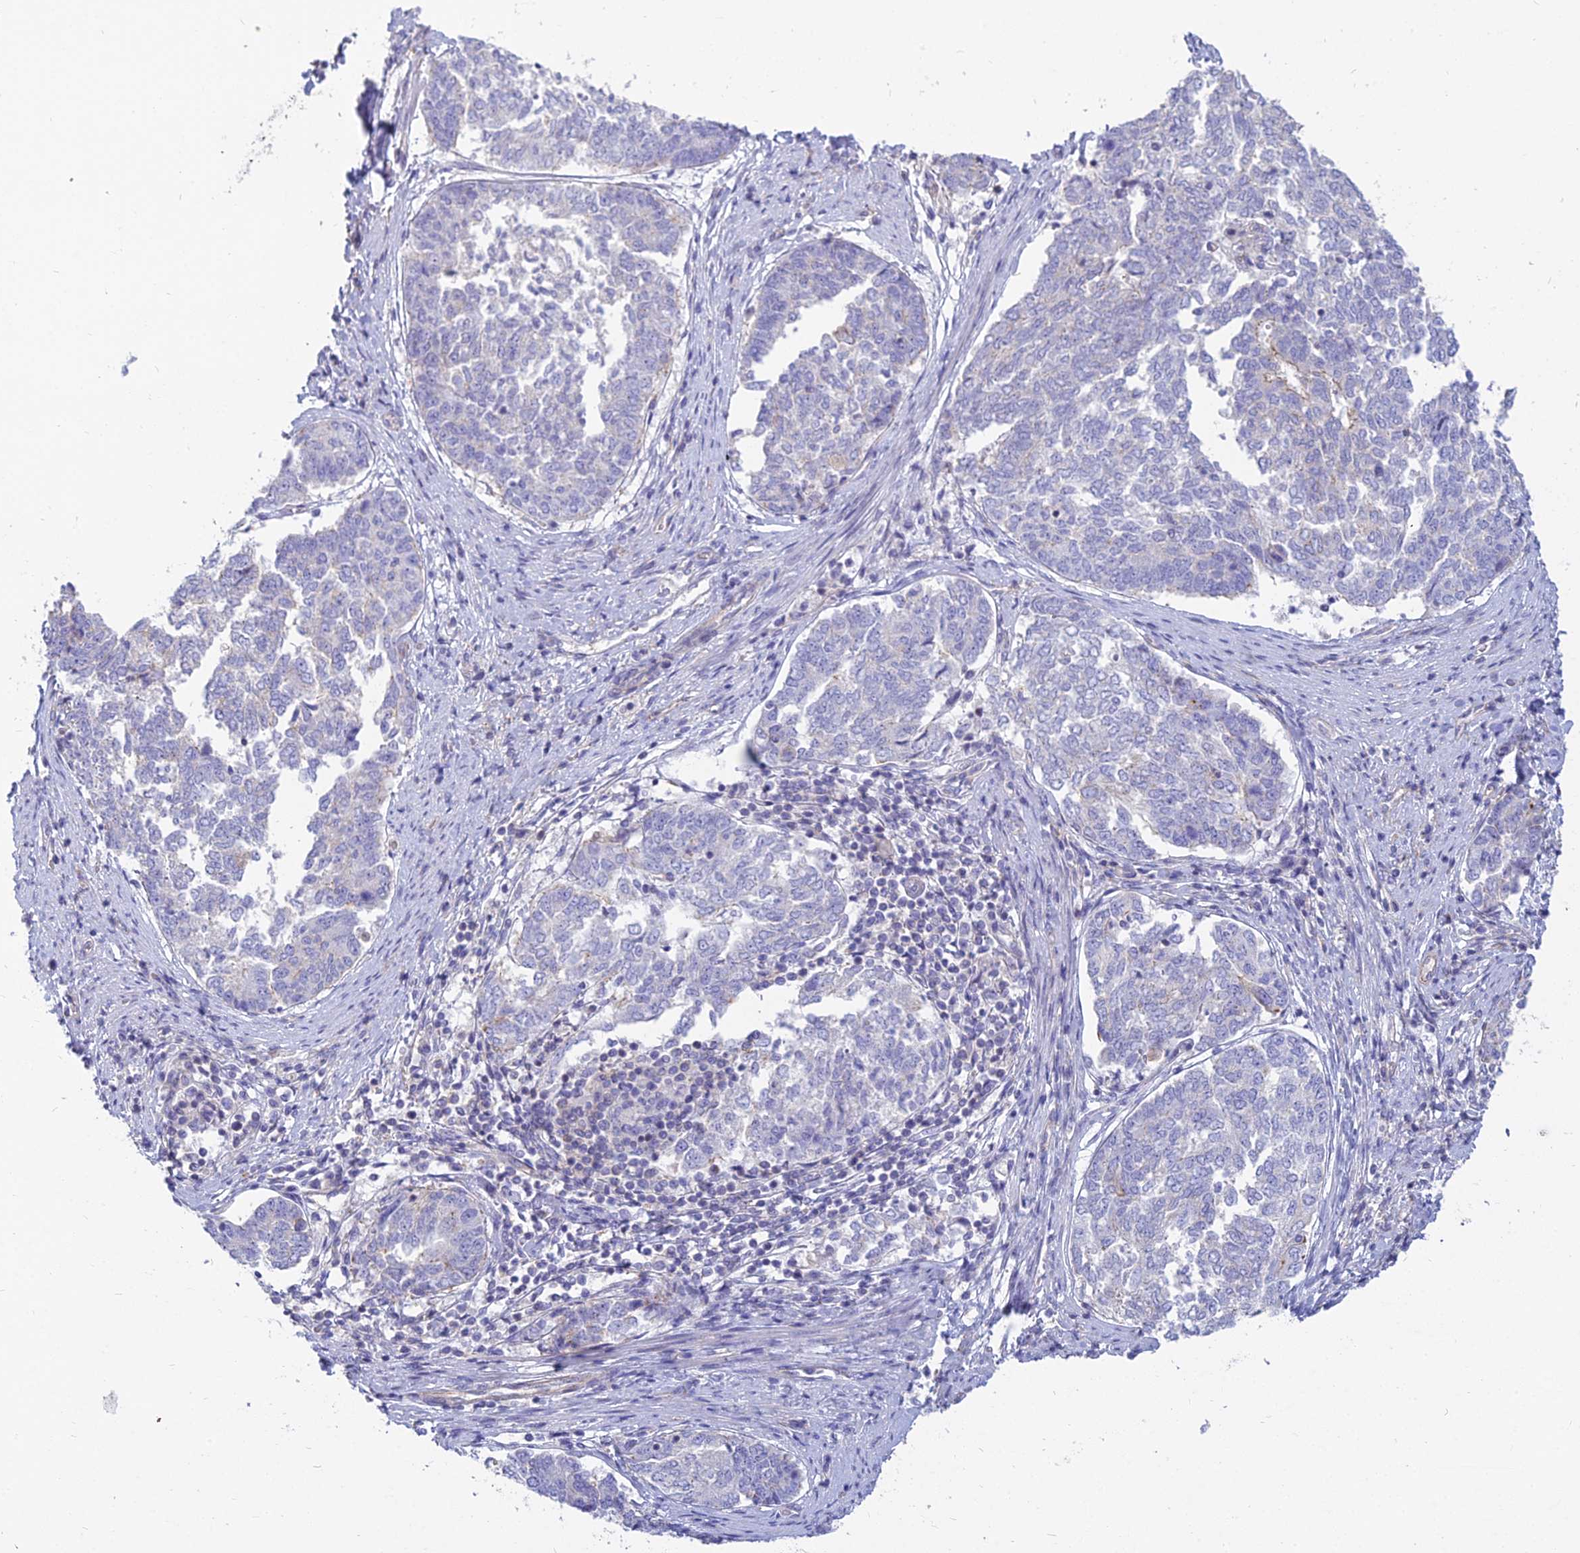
{"staining": {"intensity": "negative", "quantity": "none", "location": "none"}, "tissue": "endometrial cancer", "cell_type": "Tumor cells", "image_type": "cancer", "snomed": [{"axis": "morphology", "description": "Adenocarcinoma, NOS"}, {"axis": "topography", "description": "Endometrium"}], "caption": "The micrograph exhibits no staining of tumor cells in adenocarcinoma (endometrial).", "gene": "SMIM24", "patient": {"sex": "female", "age": 80}}